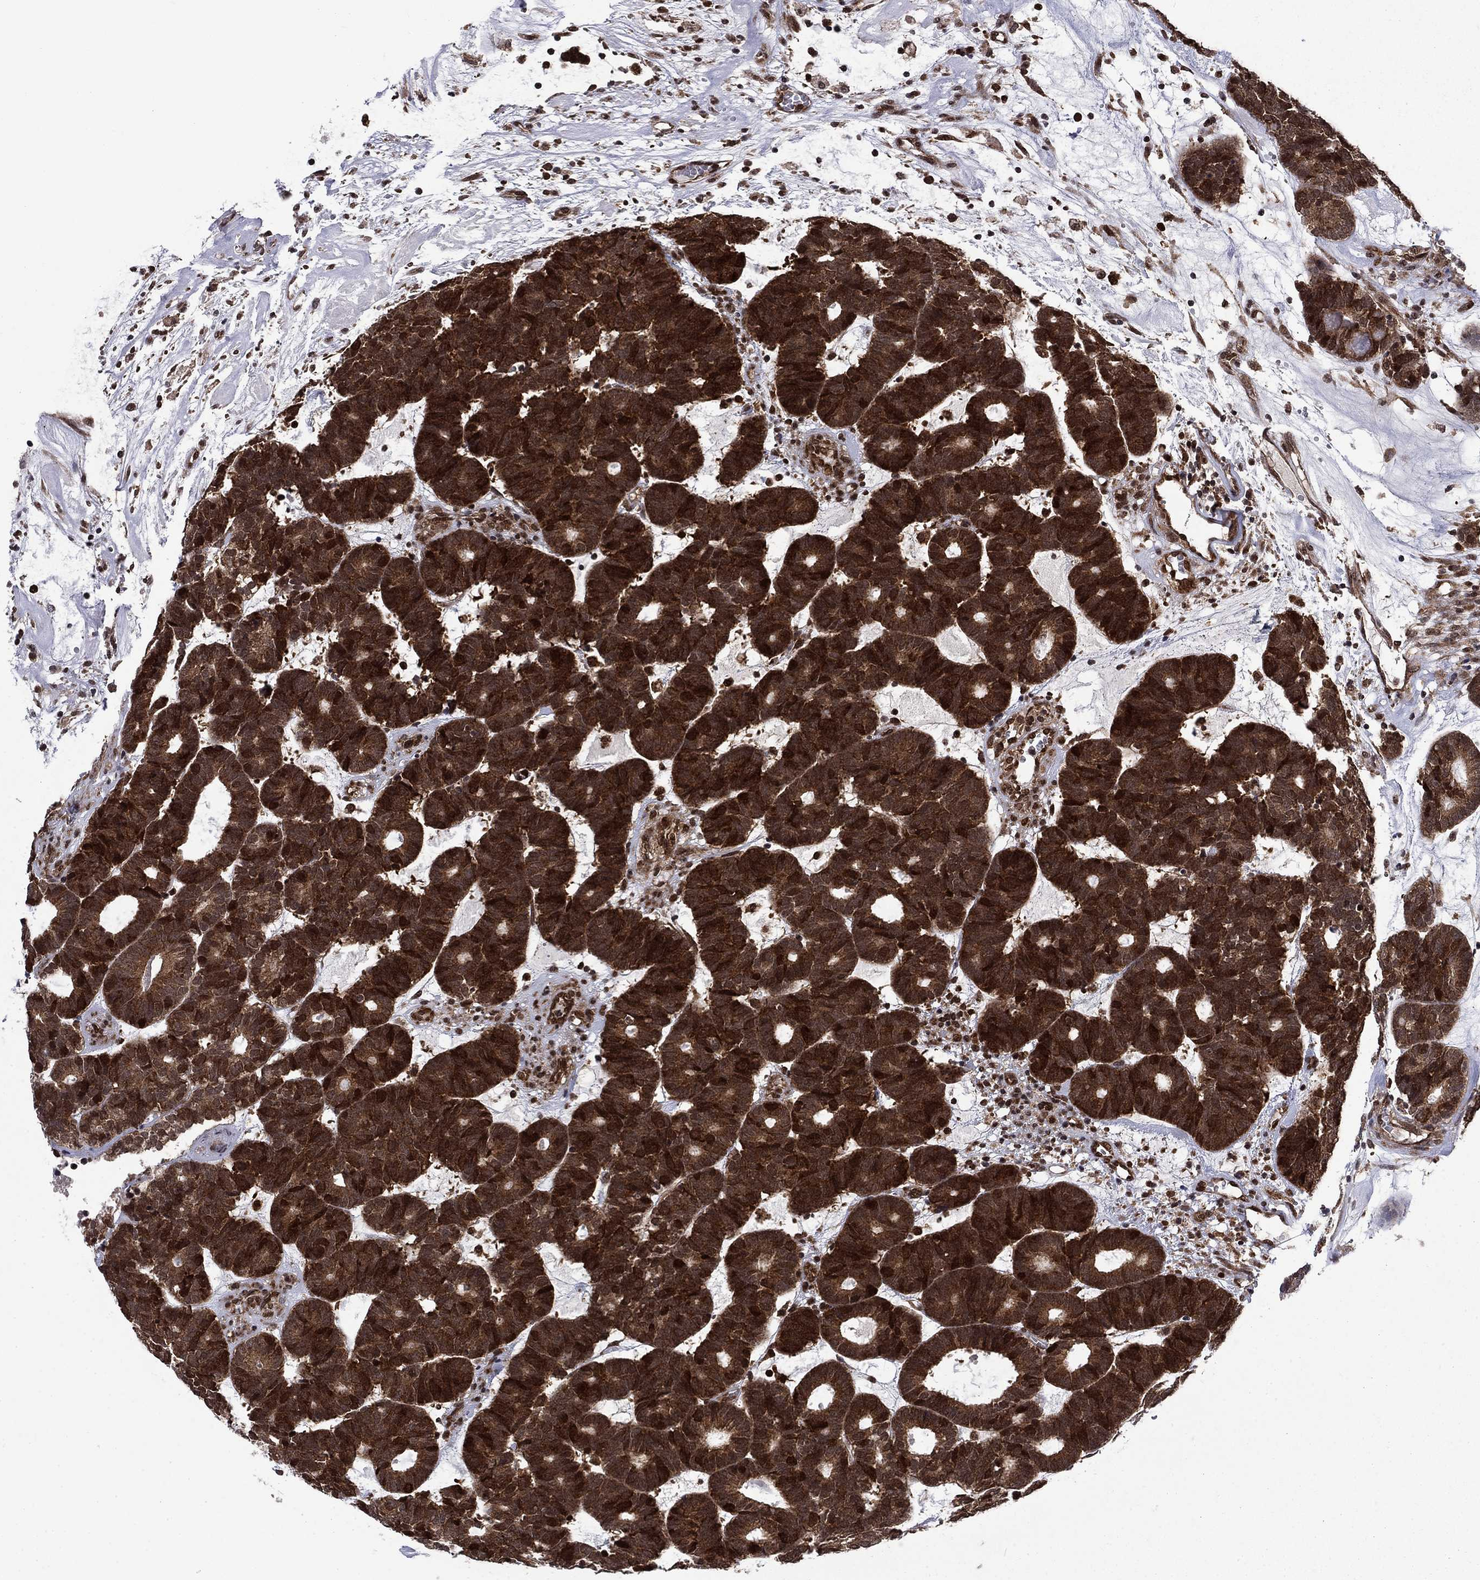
{"staining": {"intensity": "strong", "quantity": ">75%", "location": "cytoplasmic/membranous"}, "tissue": "head and neck cancer", "cell_type": "Tumor cells", "image_type": "cancer", "snomed": [{"axis": "morphology", "description": "Adenocarcinoma, NOS"}, {"axis": "topography", "description": "Head-Neck"}], "caption": "An immunohistochemistry micrograph of tumor tissue is shown. Protein staining in brown highlights strong cytoplasmic/membranous positivity in head and neck adenocarcinoma within tumor cells.", "gene": "DNAJA1", "patient": {"sex": "female", "age": 81}}